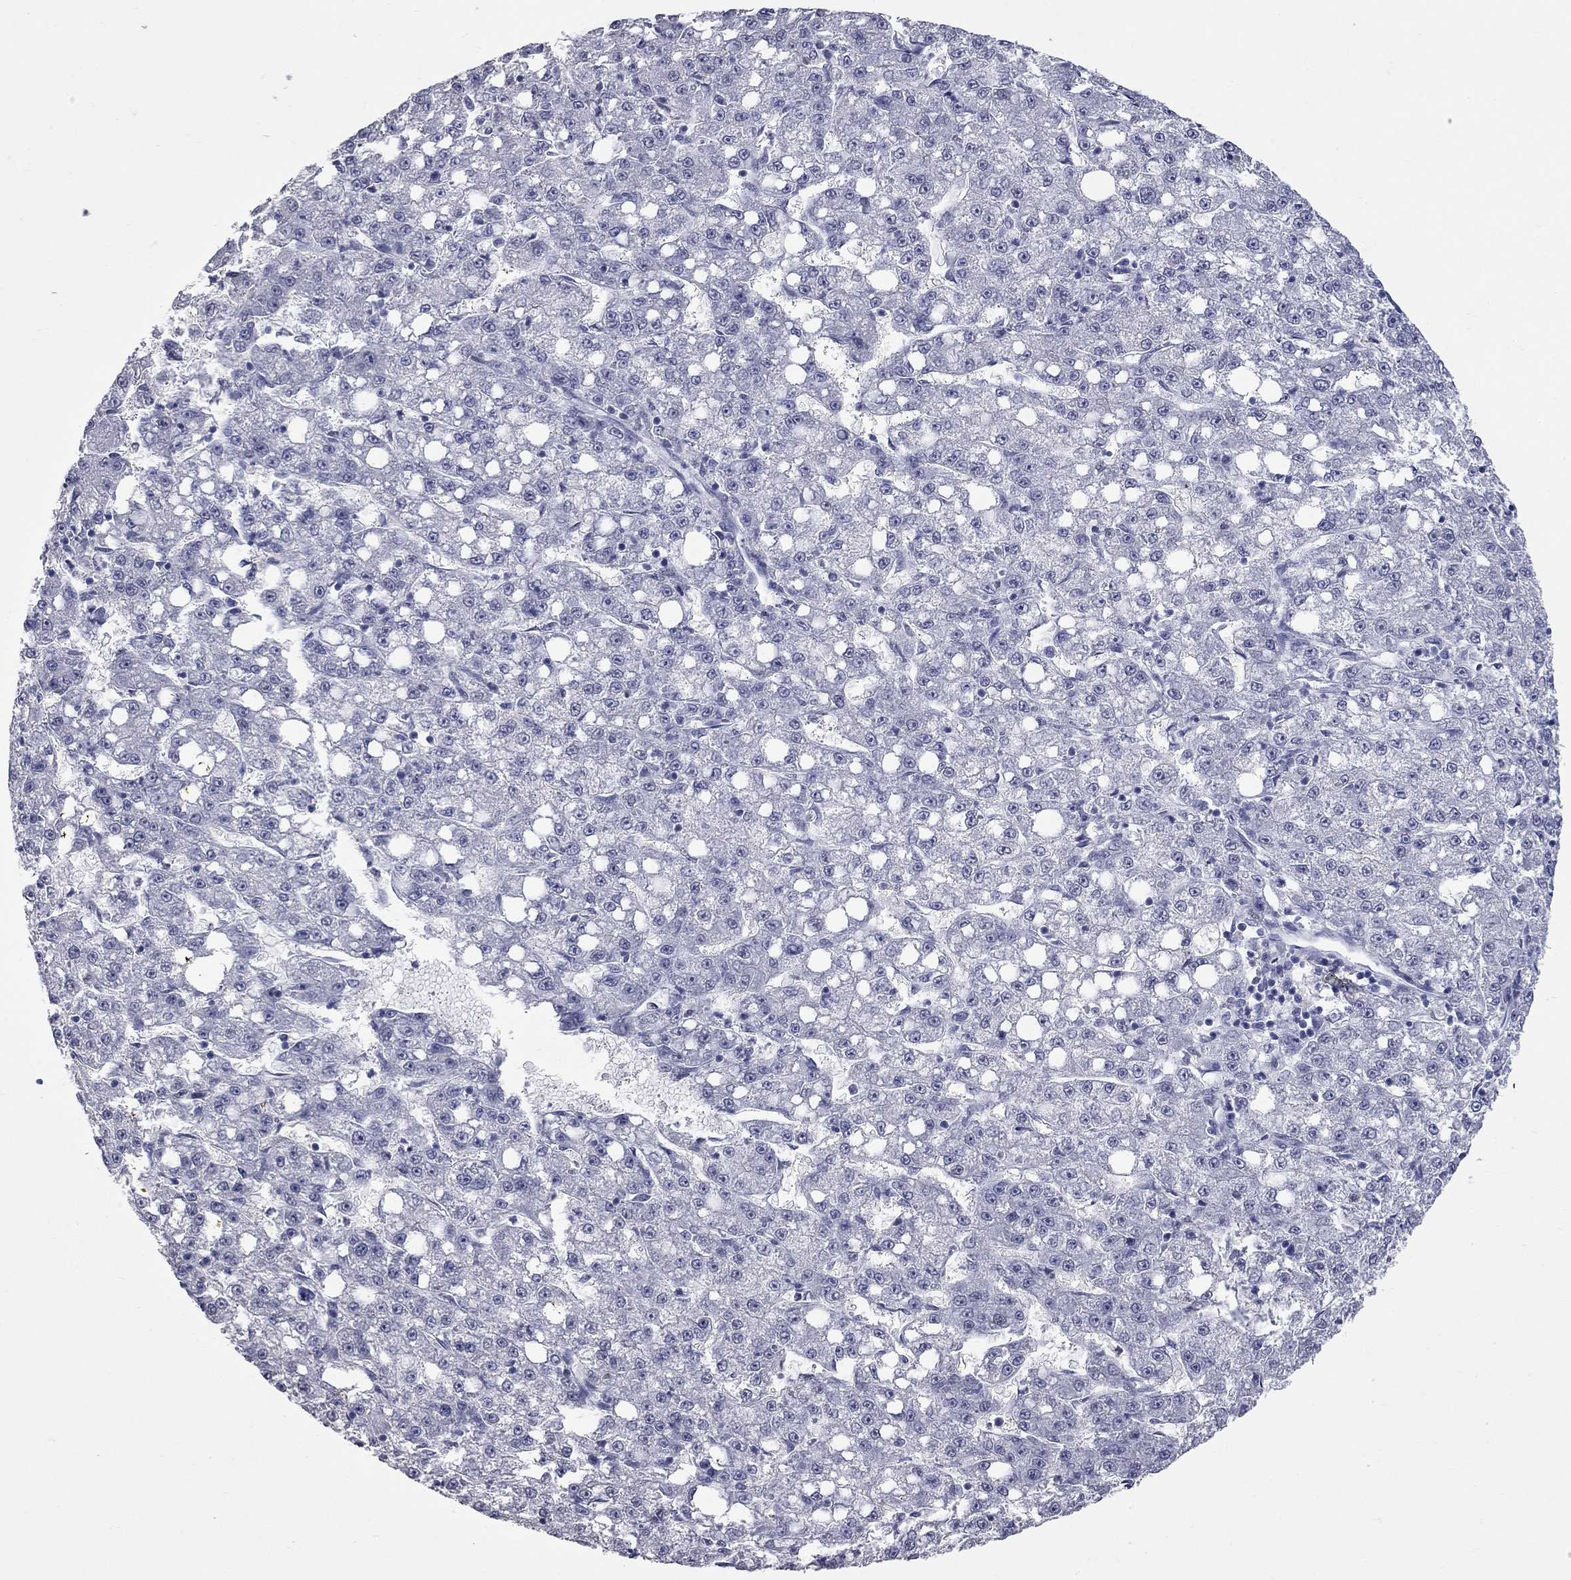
{"staining": {"intensity": "negative", "quantity": "none", "location": "none"}, "tissue": "liver cancer", "cell_type": "Tumor cells", "image_type": "cancer", "snomed": [{"axis": "morphology", "description": "Carcinoma, Hepatocellular, NOS"}, {"axis": "topography", "description": "Liver"}], "caption": "The photomicrograph exhibits no significant staining in tumor cells of liver cancer (hepatocellular carcinoma).", "gene": "ZNF154", "patient": {"sex": "female", "age": 65}}